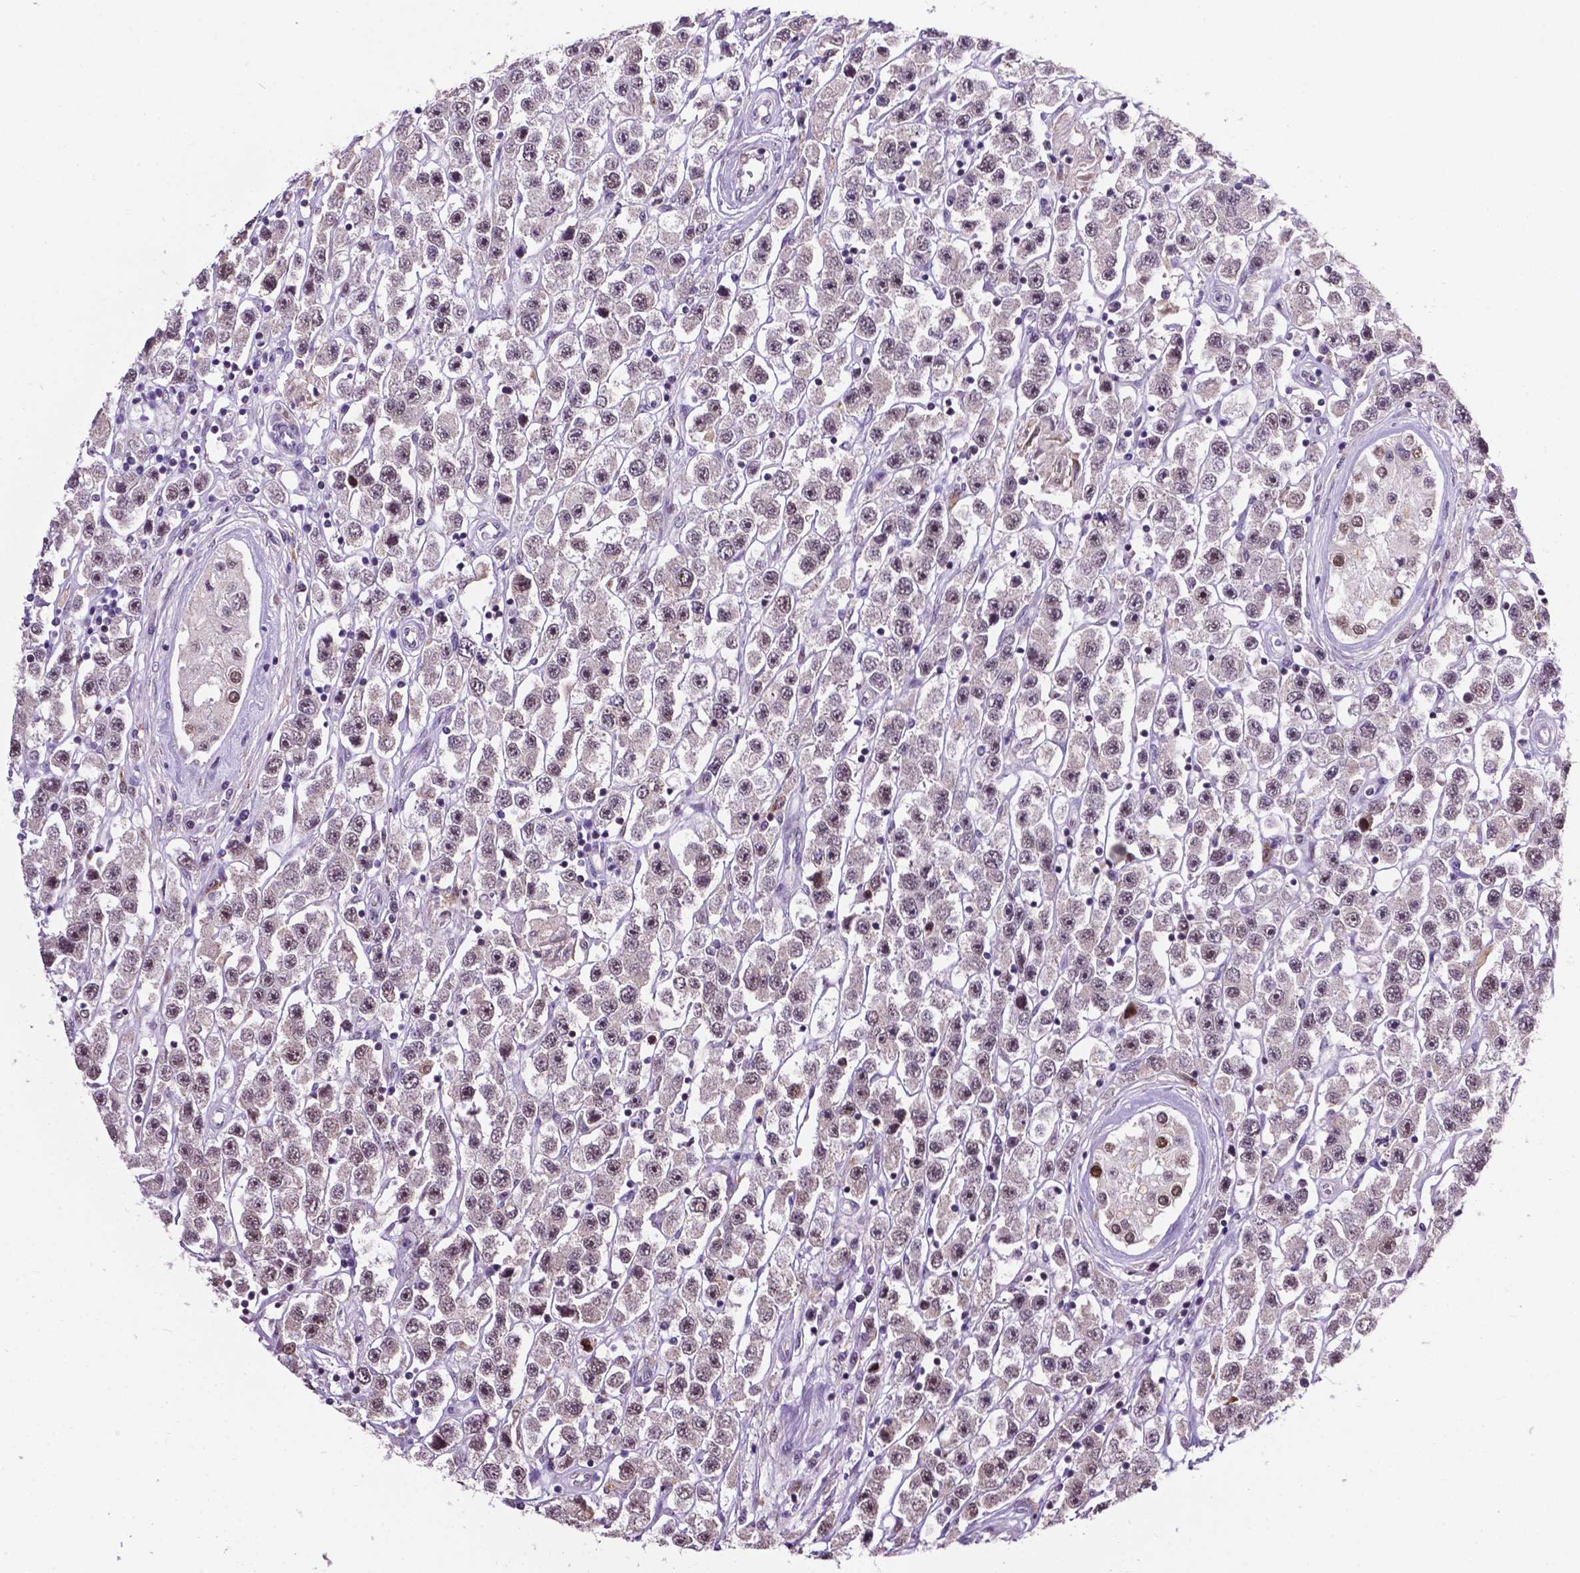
{"staining": {"intensity": "weak", "quantity": "<25%", "location": "nuclear"}, "tissue": "testis cancer", "cell_type": "Tumor cells", "image_type": "cancer", "snomed": [{"axis": "morphology", "description": "Seminoma, NOS"}, {"axis": "topography", "description": "Testis"}], "caption": "There is no significant staining in tumor cells of testis cancer.", "gene": "SMAD3", "patient": {"sex": "male", "age": 45}}